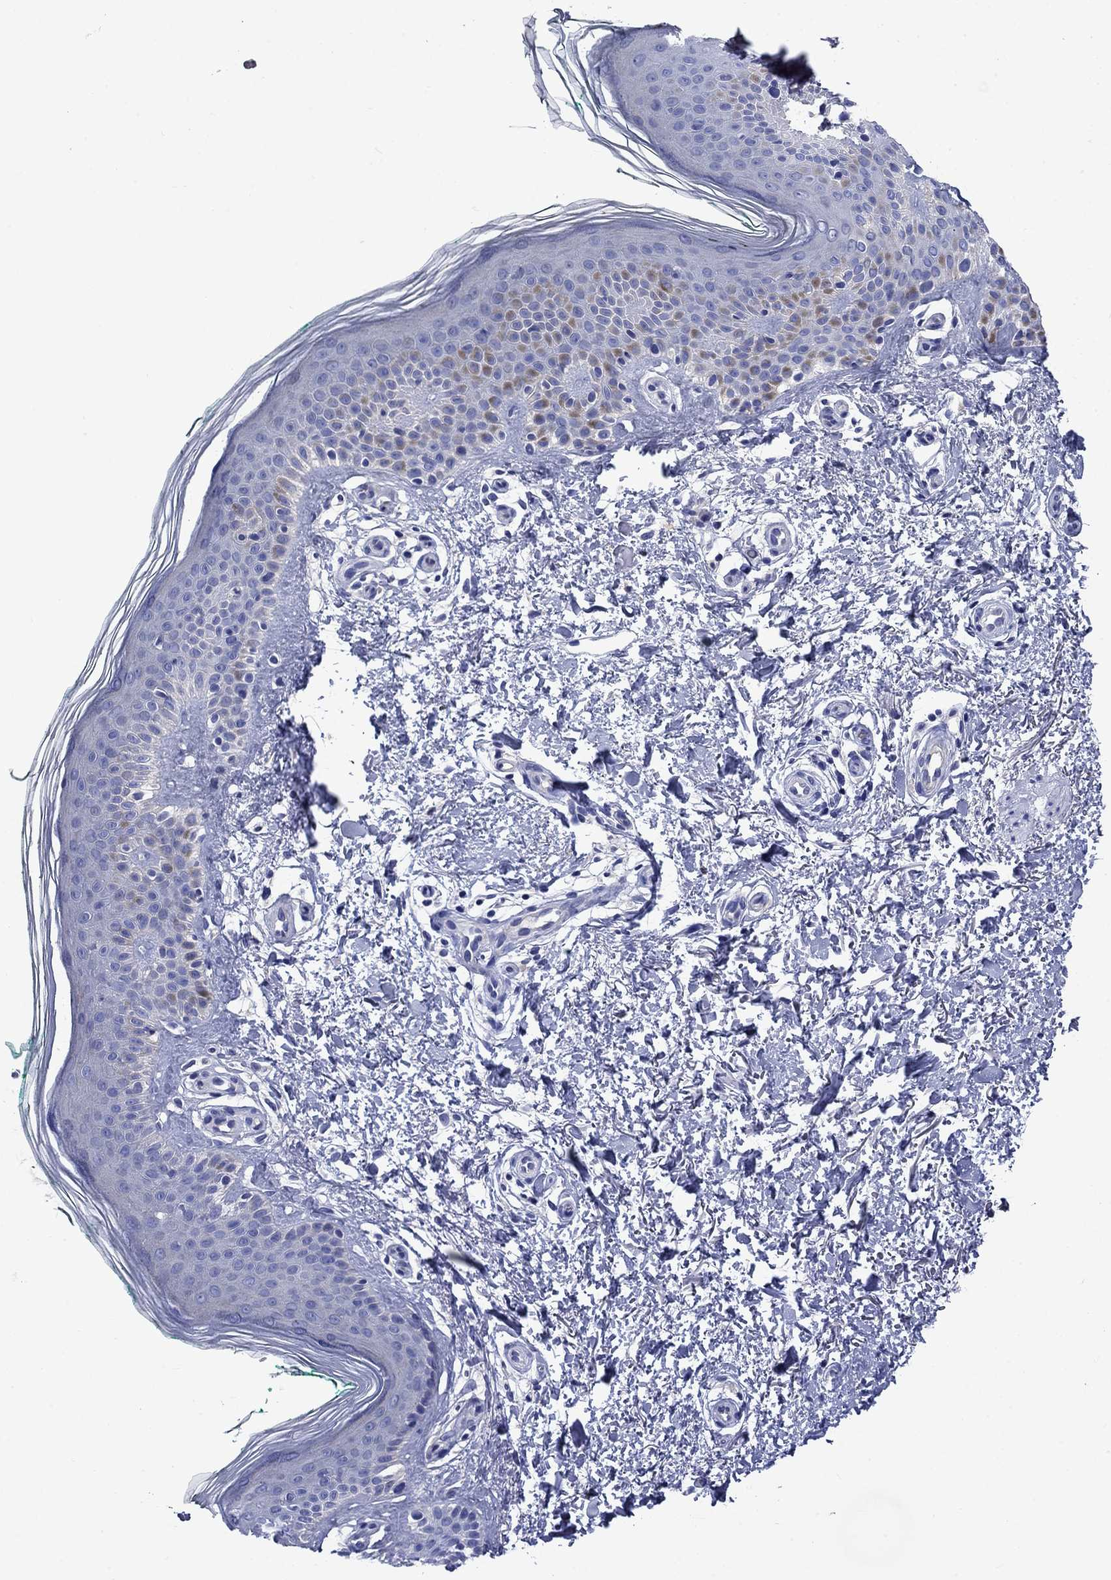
{"staining": {"intensity": "negative", "quantity": "none", "location": "none"}, "tissue": "skin", "cell_type": "Fibroblasts", "image_type": "normal", "snomed": [{"axis": "morphology", "description": "Normal tissue, NOS"}, {"axis": "morphology", "description": "Inflammation, NOS"}, {"axis": "morphology", "description": "Fibrosis, NOS"}, {"axis": "topography", "description": "Skin"}], "caption": "IHC of benign human skin shows no staining in fibroblasts. (DAB IHC visualized using brightfield microscopy, high magnification).", "gene": "TFR2", "patient": {"sex": "male", "age": 71}}